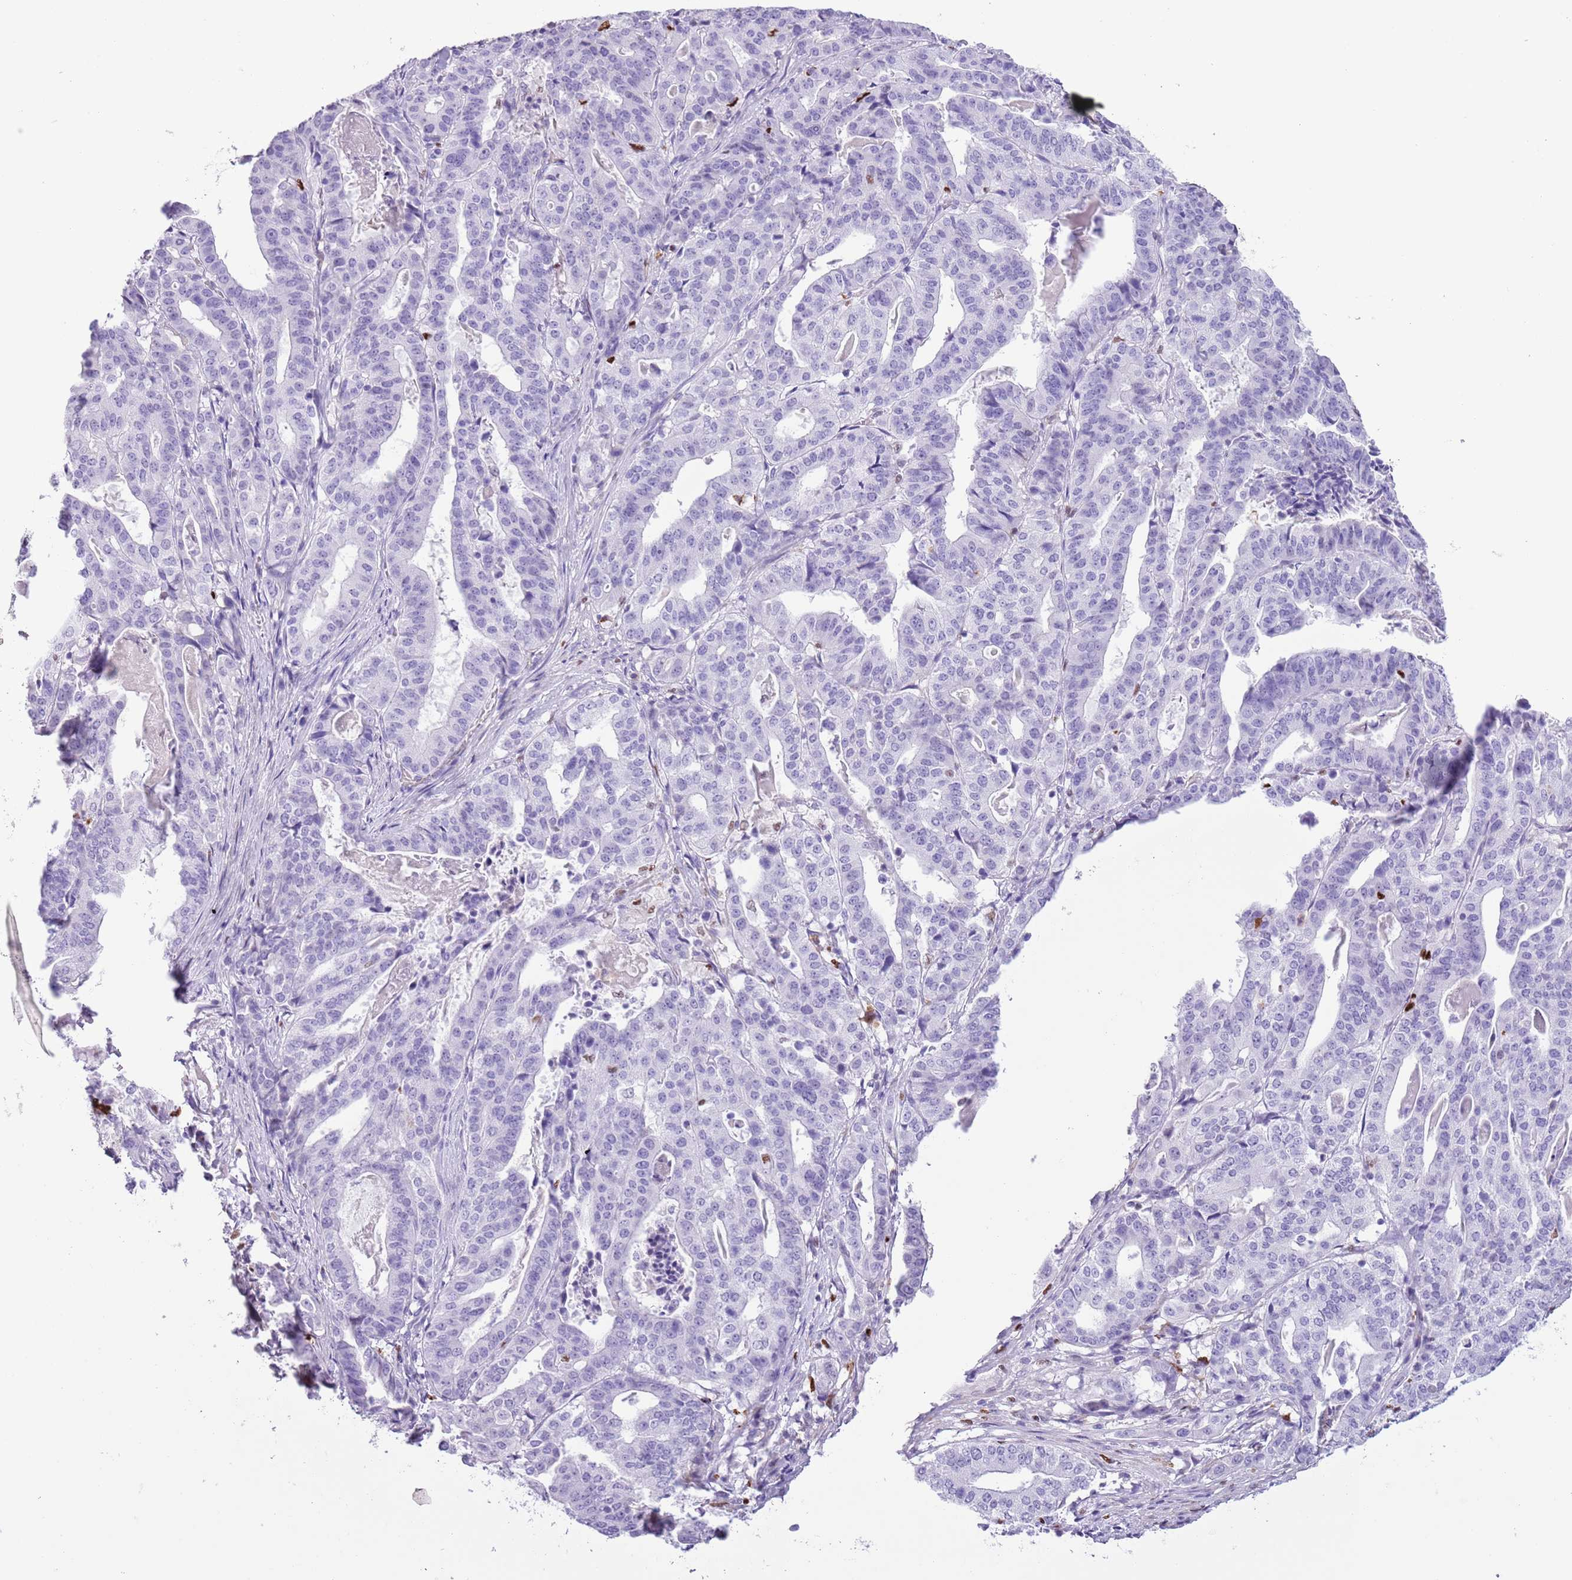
{"staining": {"intensity": "negative", "quantity": "none", "location": "none"}, "tissue": "stomach cancer", "cell_type": "Tumor cells", "image_type": "cancer", "snomed": [{"axis": "morphology", "description": "Adenocarcinoma, NOS"}, {"axis": "topography", "description": "Stomach"}], "caption": "Immunohistochemistry (IHC) of stomach cancer demonstrates no staining in tumor cells.", "gene": "SLC7A14", "patient": {"sex": "male", "age": 48}}